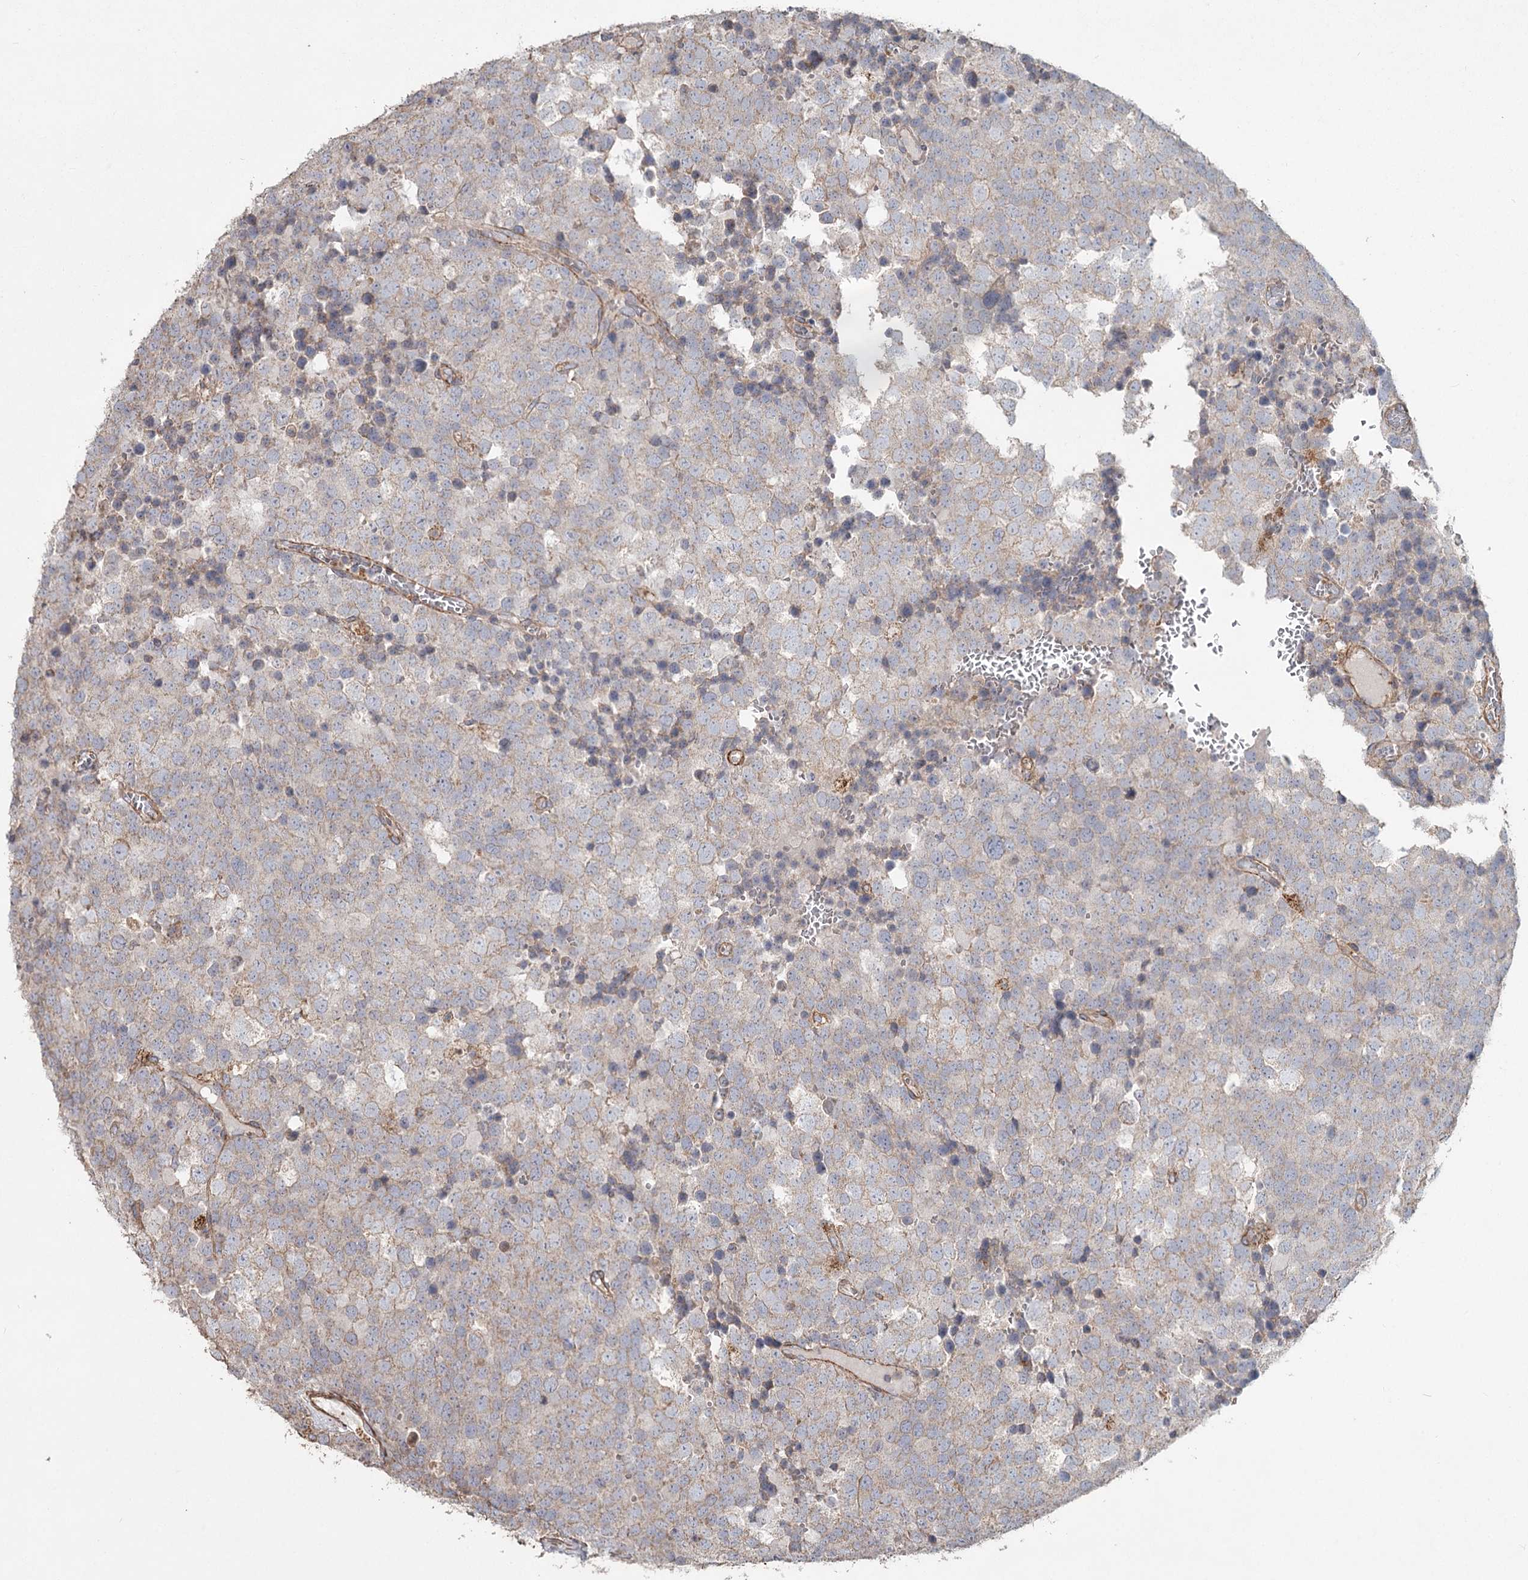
{"staining": {"intensity": "weak", "quantity": "<25%", "location": "cytoplasmic/membranous"}, "tissue": "testis cancer", "cell_type": "Tumor cells", "image_type": "cancer", "snomed": [{"axis": "morphology", "description": "Seminoma, NOS"}, {"axis": "topography", "description": "Testis"}], "caption": "Protein analysis of testis seminoma reveals no significant staining in tumor cells.", "gene": "DHRS9", "patient": {"sex": "male", "age": 71}}